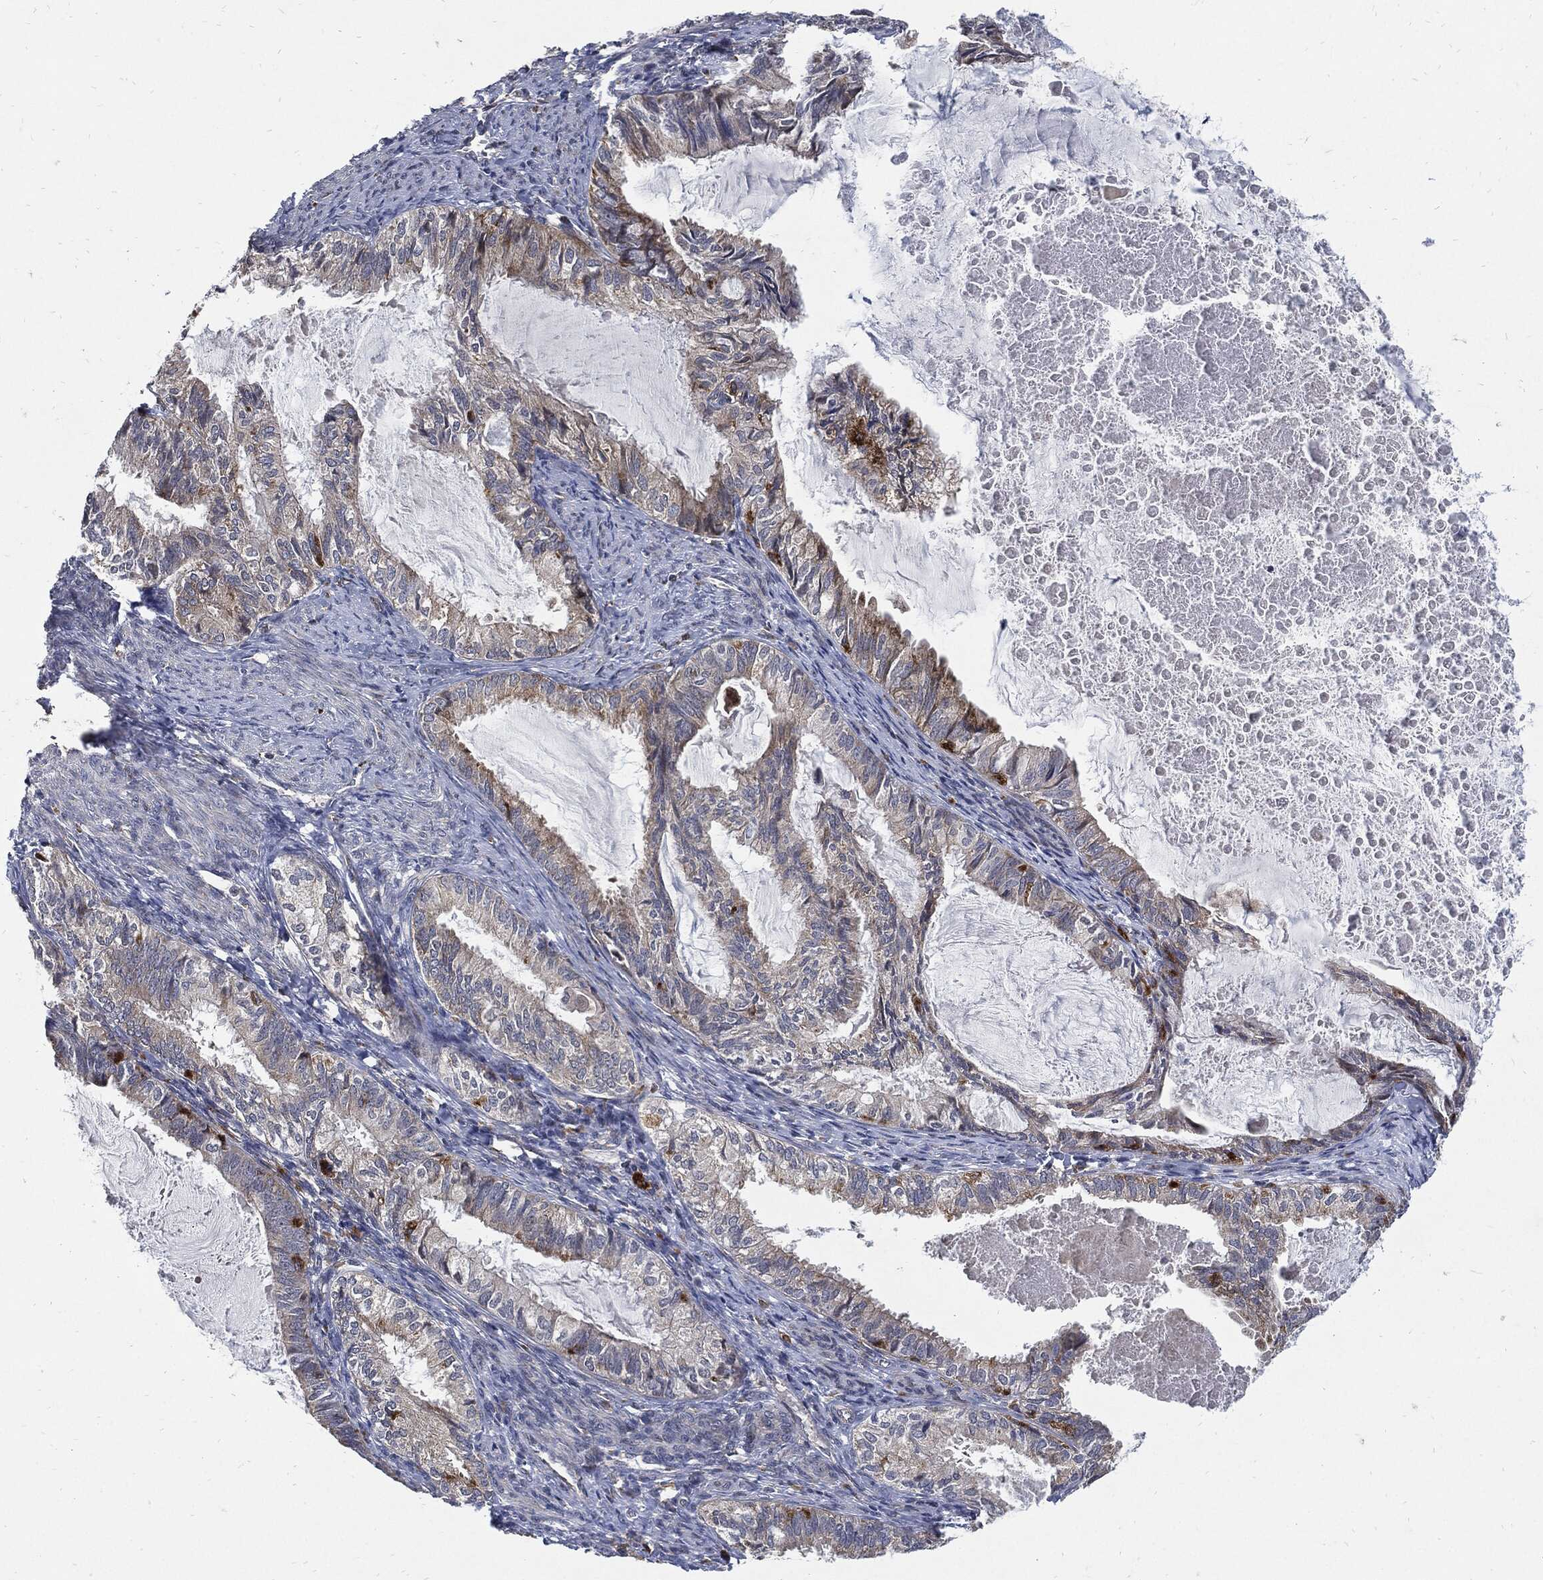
{"staining": {"intensity": "negative", "quantity": "none", "location": "none"}, "tissue": "endometrial cancer", "cell_type": "Tumor cells", "image_type": "cancer", "snomed": [{"axis": "morphology", "description": "Adenocarcinoma, NOS"}, {"axis": "topography", "description": "Endometrium"}], "caption": "Endometrial cancer was stained to show a protein in brown. There is no significant staining in tumor cells.", "gene": "SLC31A2", "patient": {"sex": "female", "age": 86}}